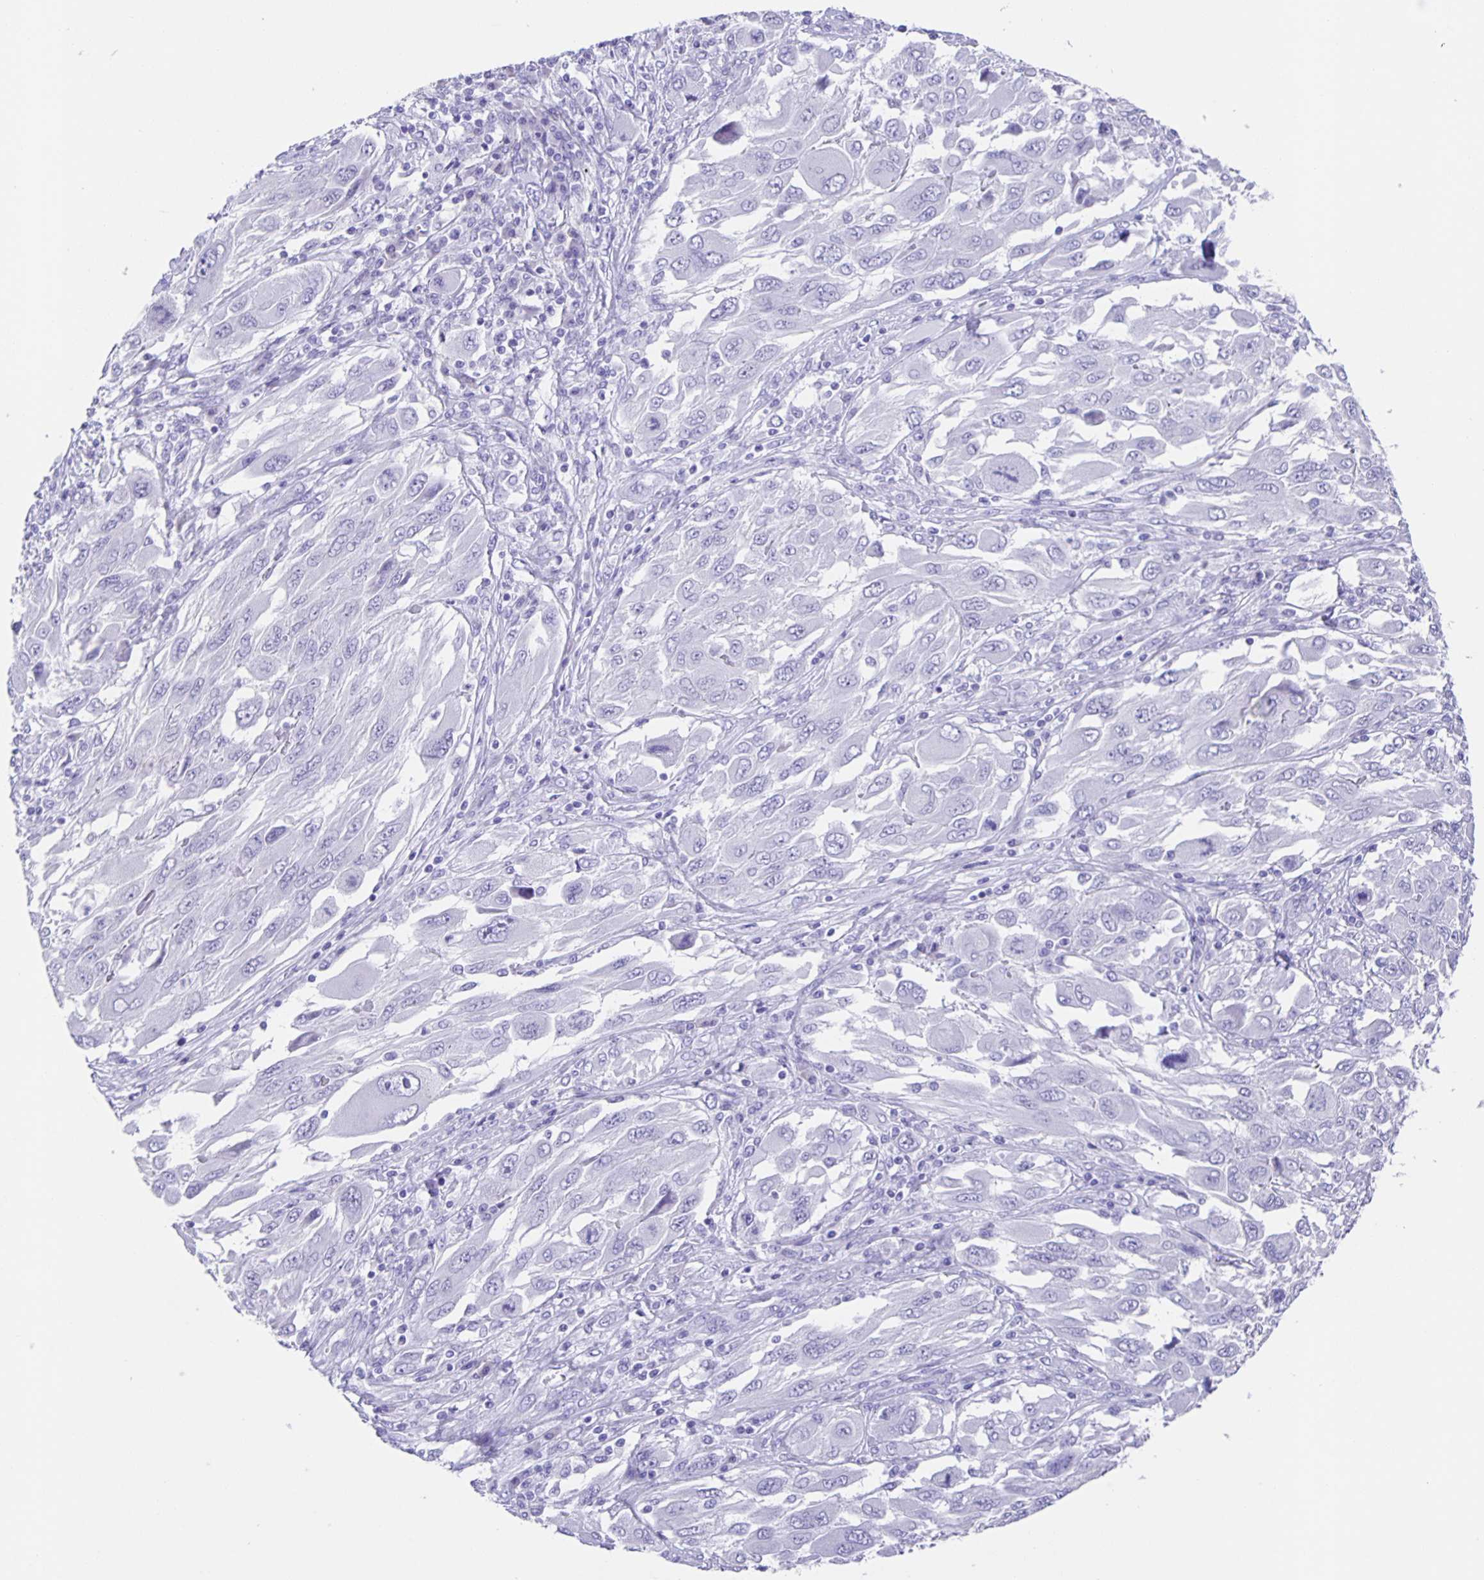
{"staining": {"intensity": "negative", "quantity": "none", "location": "none"}, "tissue": "melanoma", "cell_type": "Tumor cells", "image_type": "cancer", "snomed": [{"axis": "morphology", "description": "Malignant melanoma, NOS"}, {"axis": "topography", "description": "Skin"}], "caption": "Tumor cells show no significant expression in malignant melanoma.", "gene": "GUCA2A", "patient": {"sex": "female", "age": 91}}